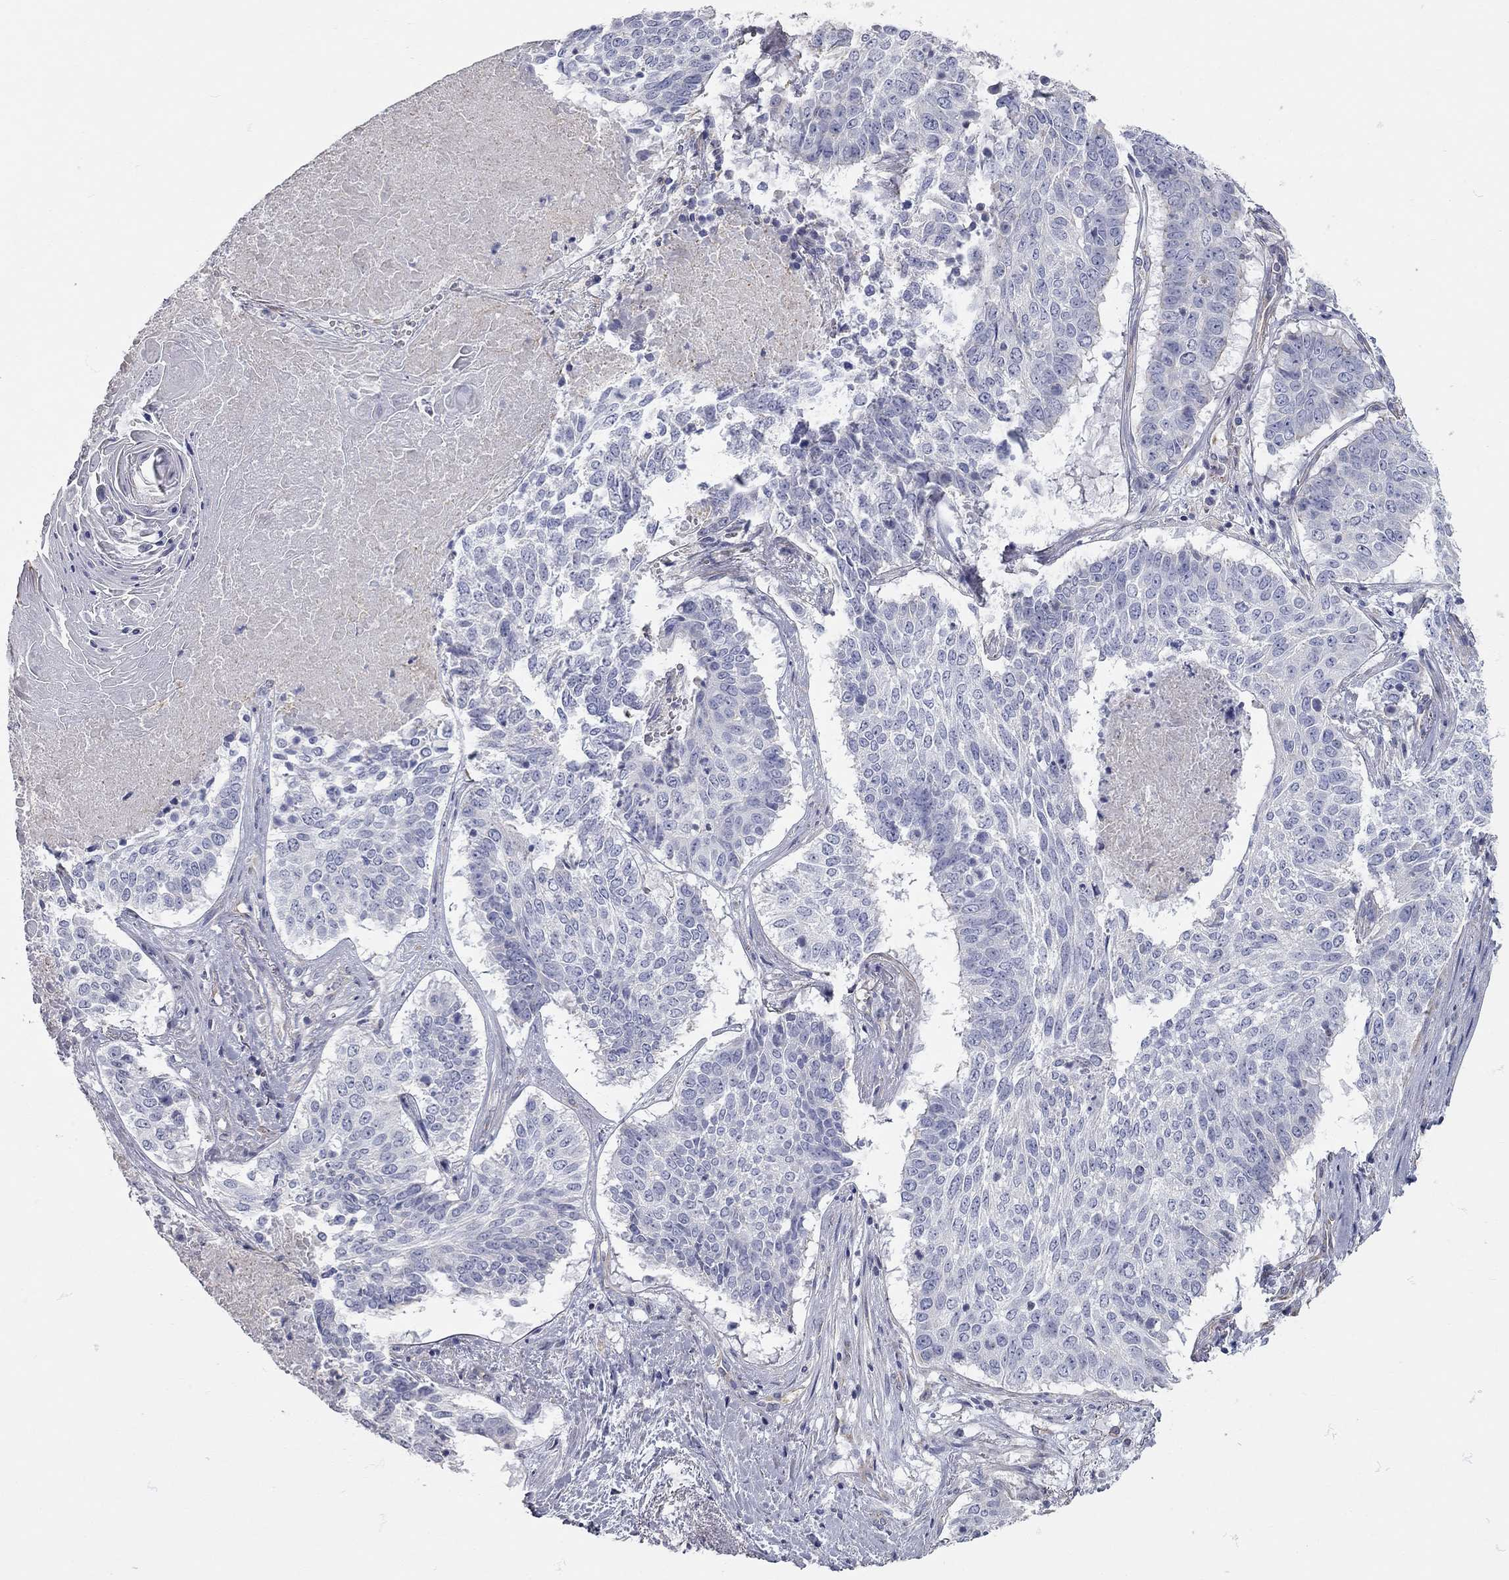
{"staining": {"intensity": "negative", "quantity": "none", "location": "none"}, "tissue": "lung cancer", "cell_type": "Tumor cells", "image_type": "cancer", "snomed": [{"axis": "morphology", "description": "Squamous cell carcinoma, NOS"}, {"axis": "topography", "description": "Lung"}], "caption": "Lung cancer stained for a protein using immunohistochemistry shows no positivity tumor cells.", "gene": "C10orf90", "patient": {"sex": "male", "age": 64}}